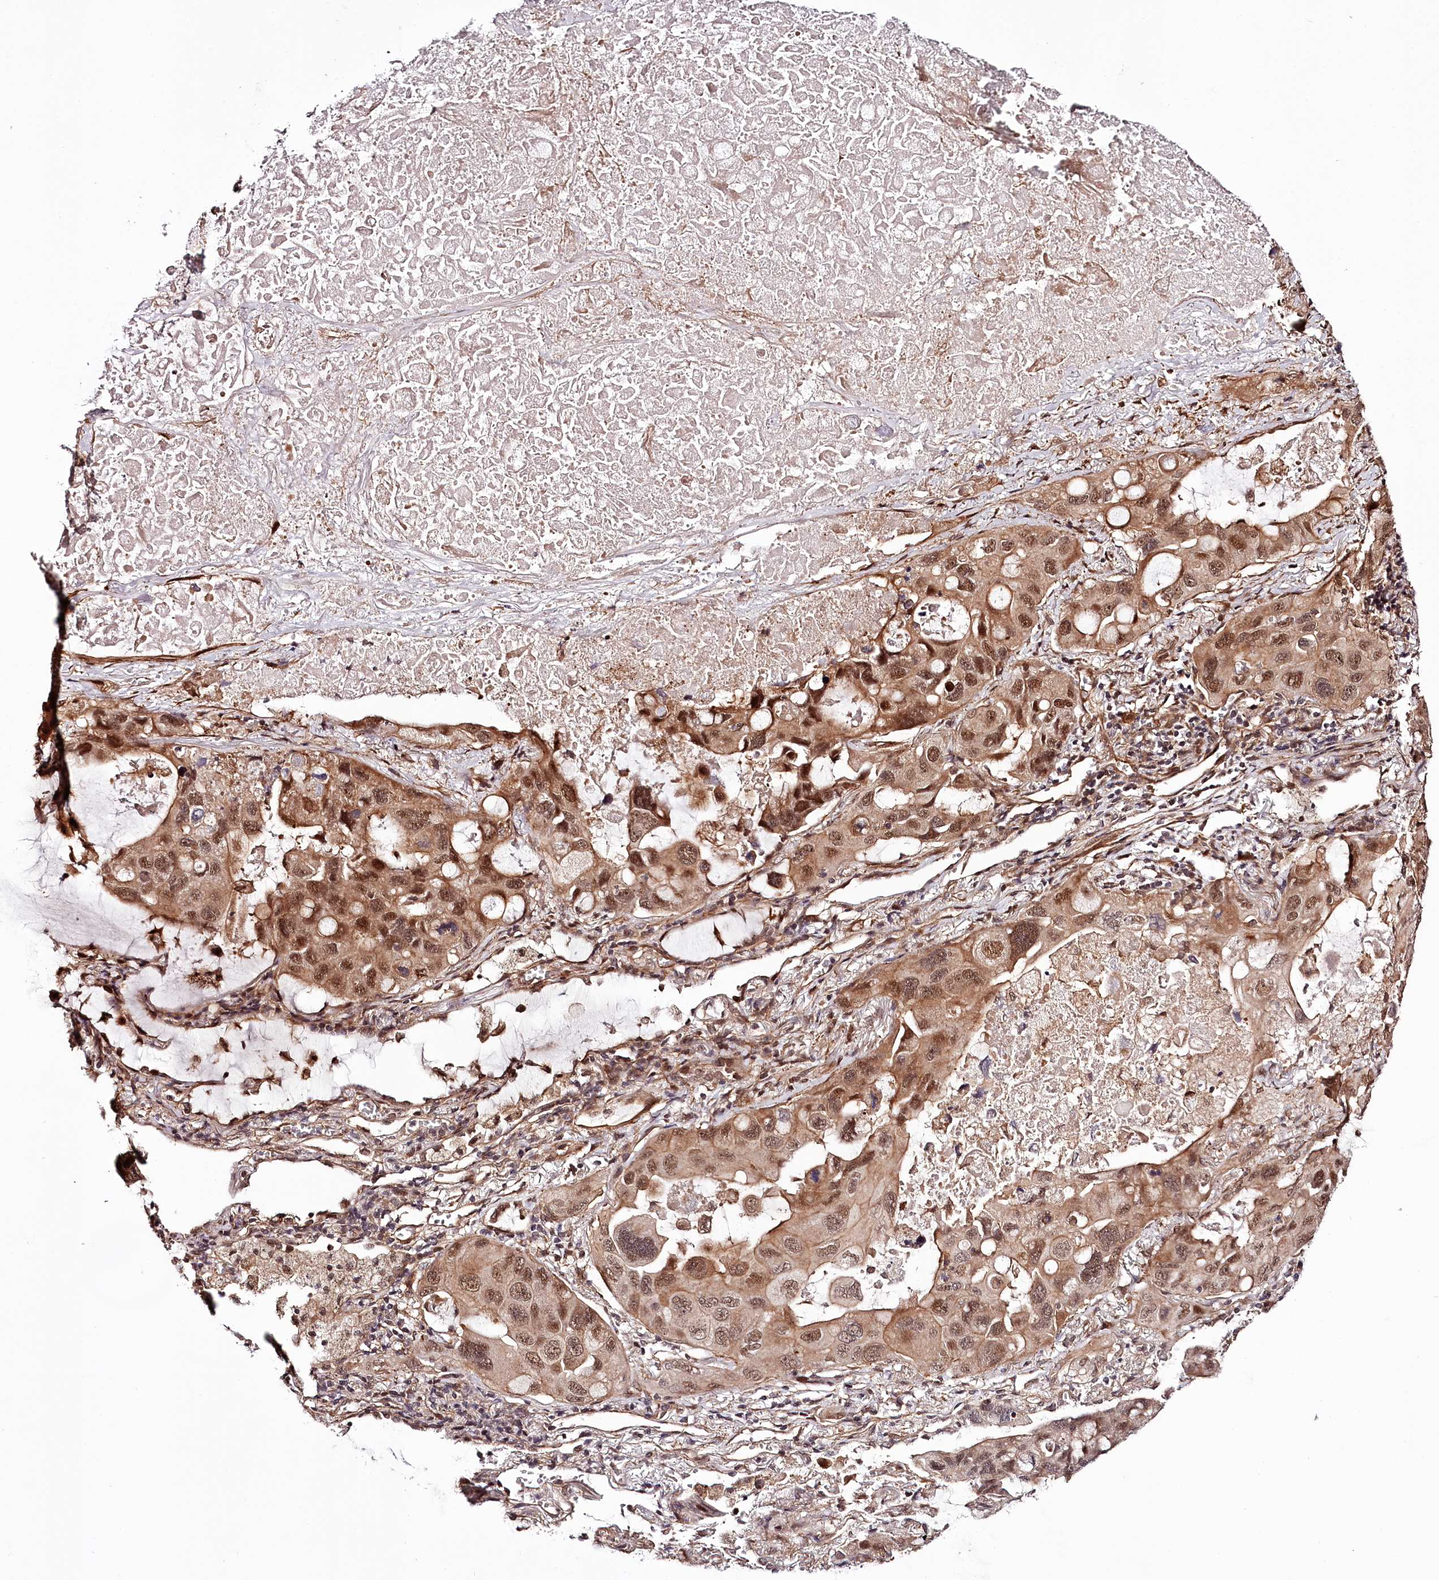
{"staining": {"intensity": "moderate", "quantity": ">75%", "location": "cytoplasmic/membranous,nuclear"}, "tissue": "lung cancer", "cell_type": "Tumor cells", "image_type": "cancer", "snomed": [{"axis": "morphology", "description": "Squamous cell carcinoma, NOS"}, {"axis": "topography", "description": "Lung"}], "caption": "Immunohistochemistry (IHC) (DAB (3,3'-diaminobenzidine)) staining of squamous cell carcinoma (lung) demonstrates moderate cytoplasmic/membranous and nuclear protein positivity in approximately >75% of tumor cells.", "gene": "TTC33", "patient": {"sex": "female", "age": 73}}